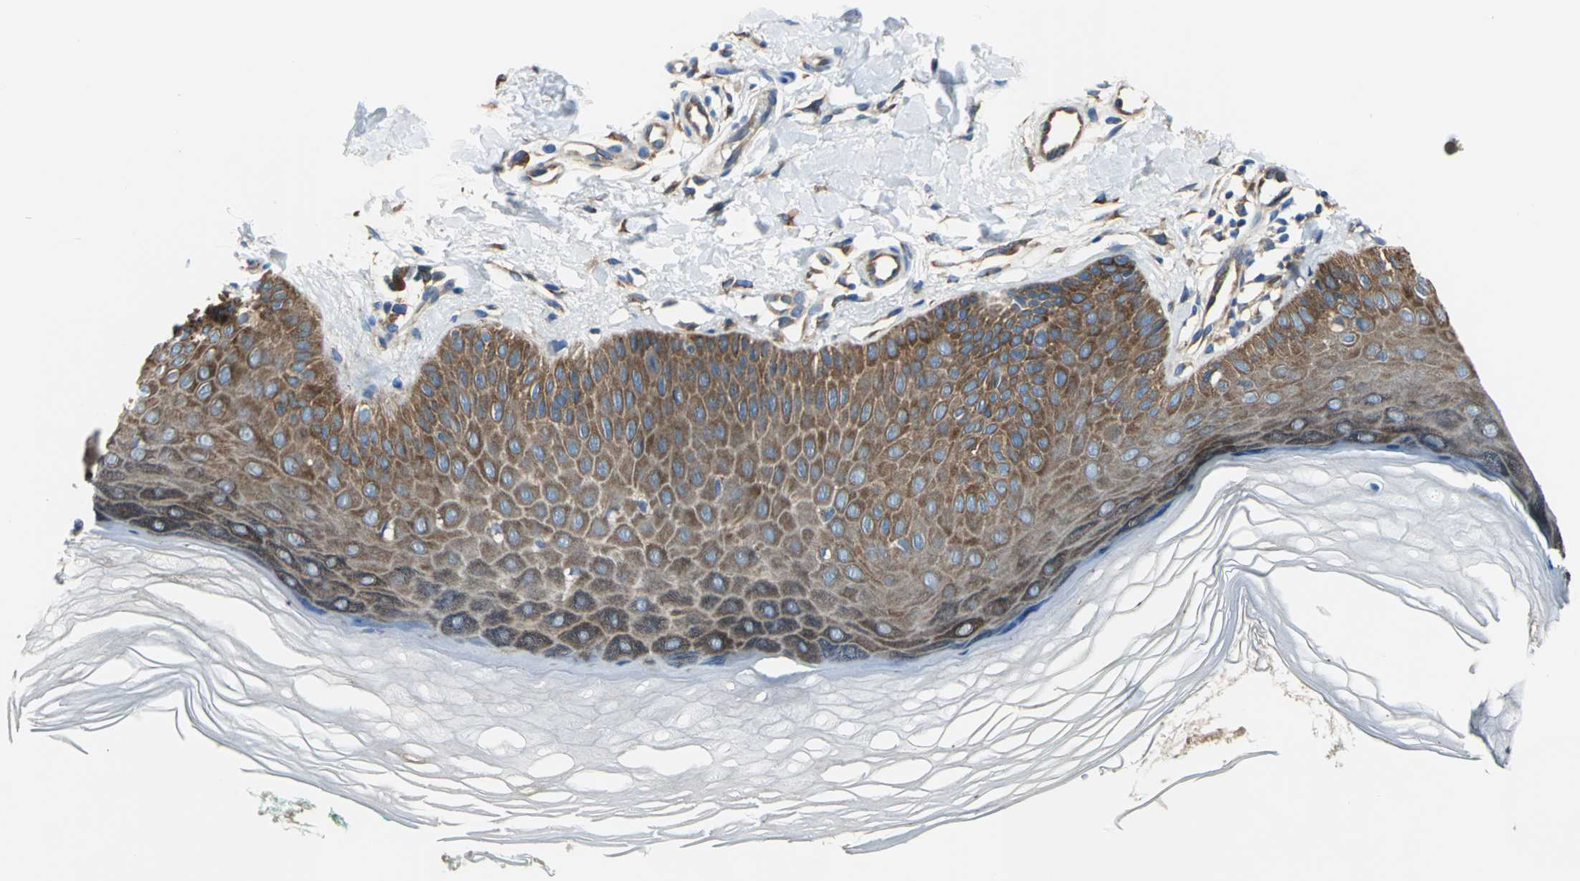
{"staining": {"intensity": "moderate", "quantity": ">75%", "location": "cytoplasmic/membranous"}, "tissue": "skin", "cell_type": "Fibroblasts", "image_type": "normal", "snomed": [{"axis": "morphology", "description": "Normal tissue, NOS"}, {"axis": "topography", "description": "Skin"}], "caption": "High-power microscopy captured an immunohistochemistry histopathology image of unremarkable skin, revealing moderate cytoplasmic/membranous staining in approximately >75% of fibroblasts.", "gene": "TRIM25", "patient": {"sex": "male", "age": 26}}